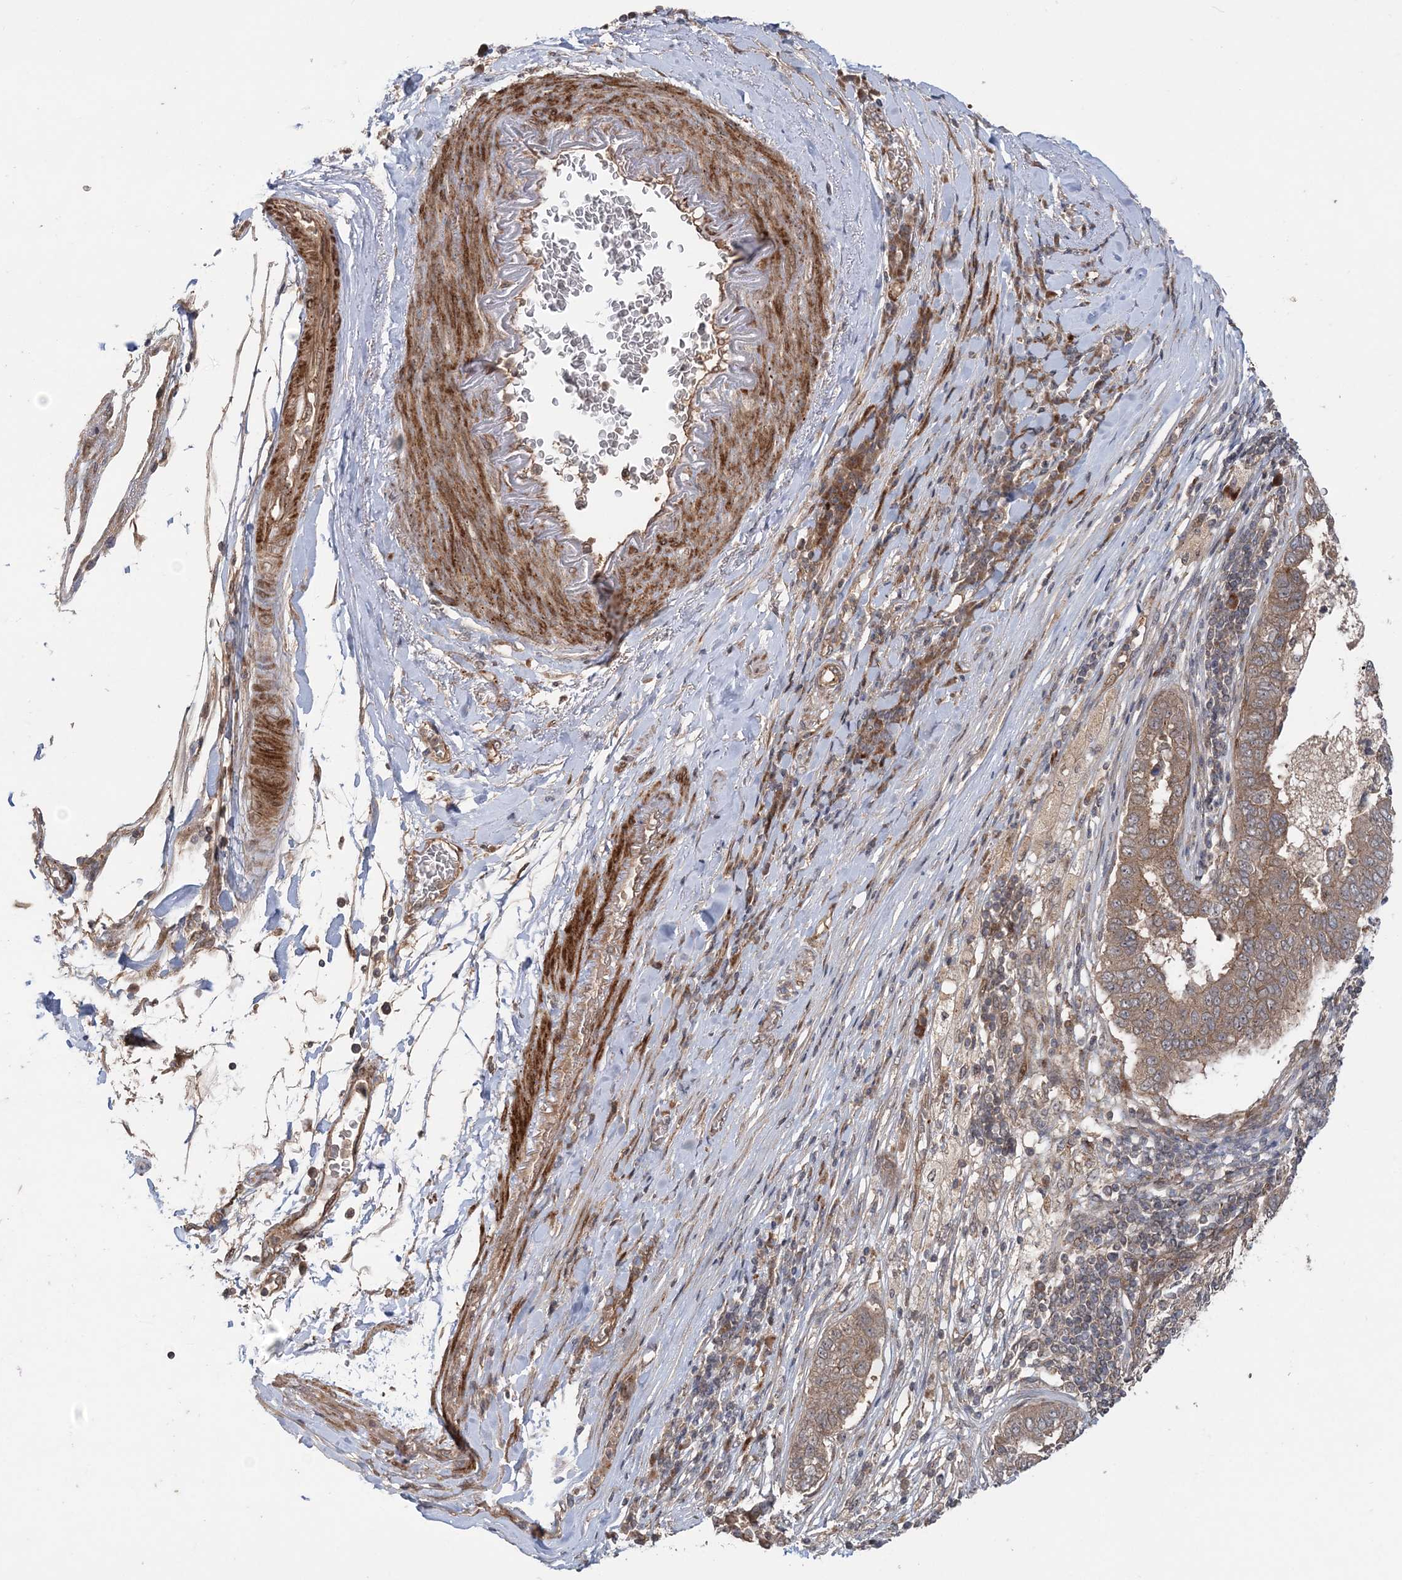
{"staining": {"intensity": "weak", "quantity": ">75%", "location": "cytoplasmic/membranous"}, "tissue": "pancreatic cancer", "cell_type": "Tumor cells", "image_type": "cancer", "snomed": [{"axis": "morphology", "description": "Adenocarcinoma, NOS"}, {"axis": "topography", "description": "Pancreas"}], "caption": "An IHC image of tumor tissue is shown. Protein staining in brown highlights weak cytoplasmic/membranous positivity in pancreatic cancer (adenocarcinoma) within tumor cells.", "gene": "UBTD2", "patient": {"sex": "female", "age": 61}}